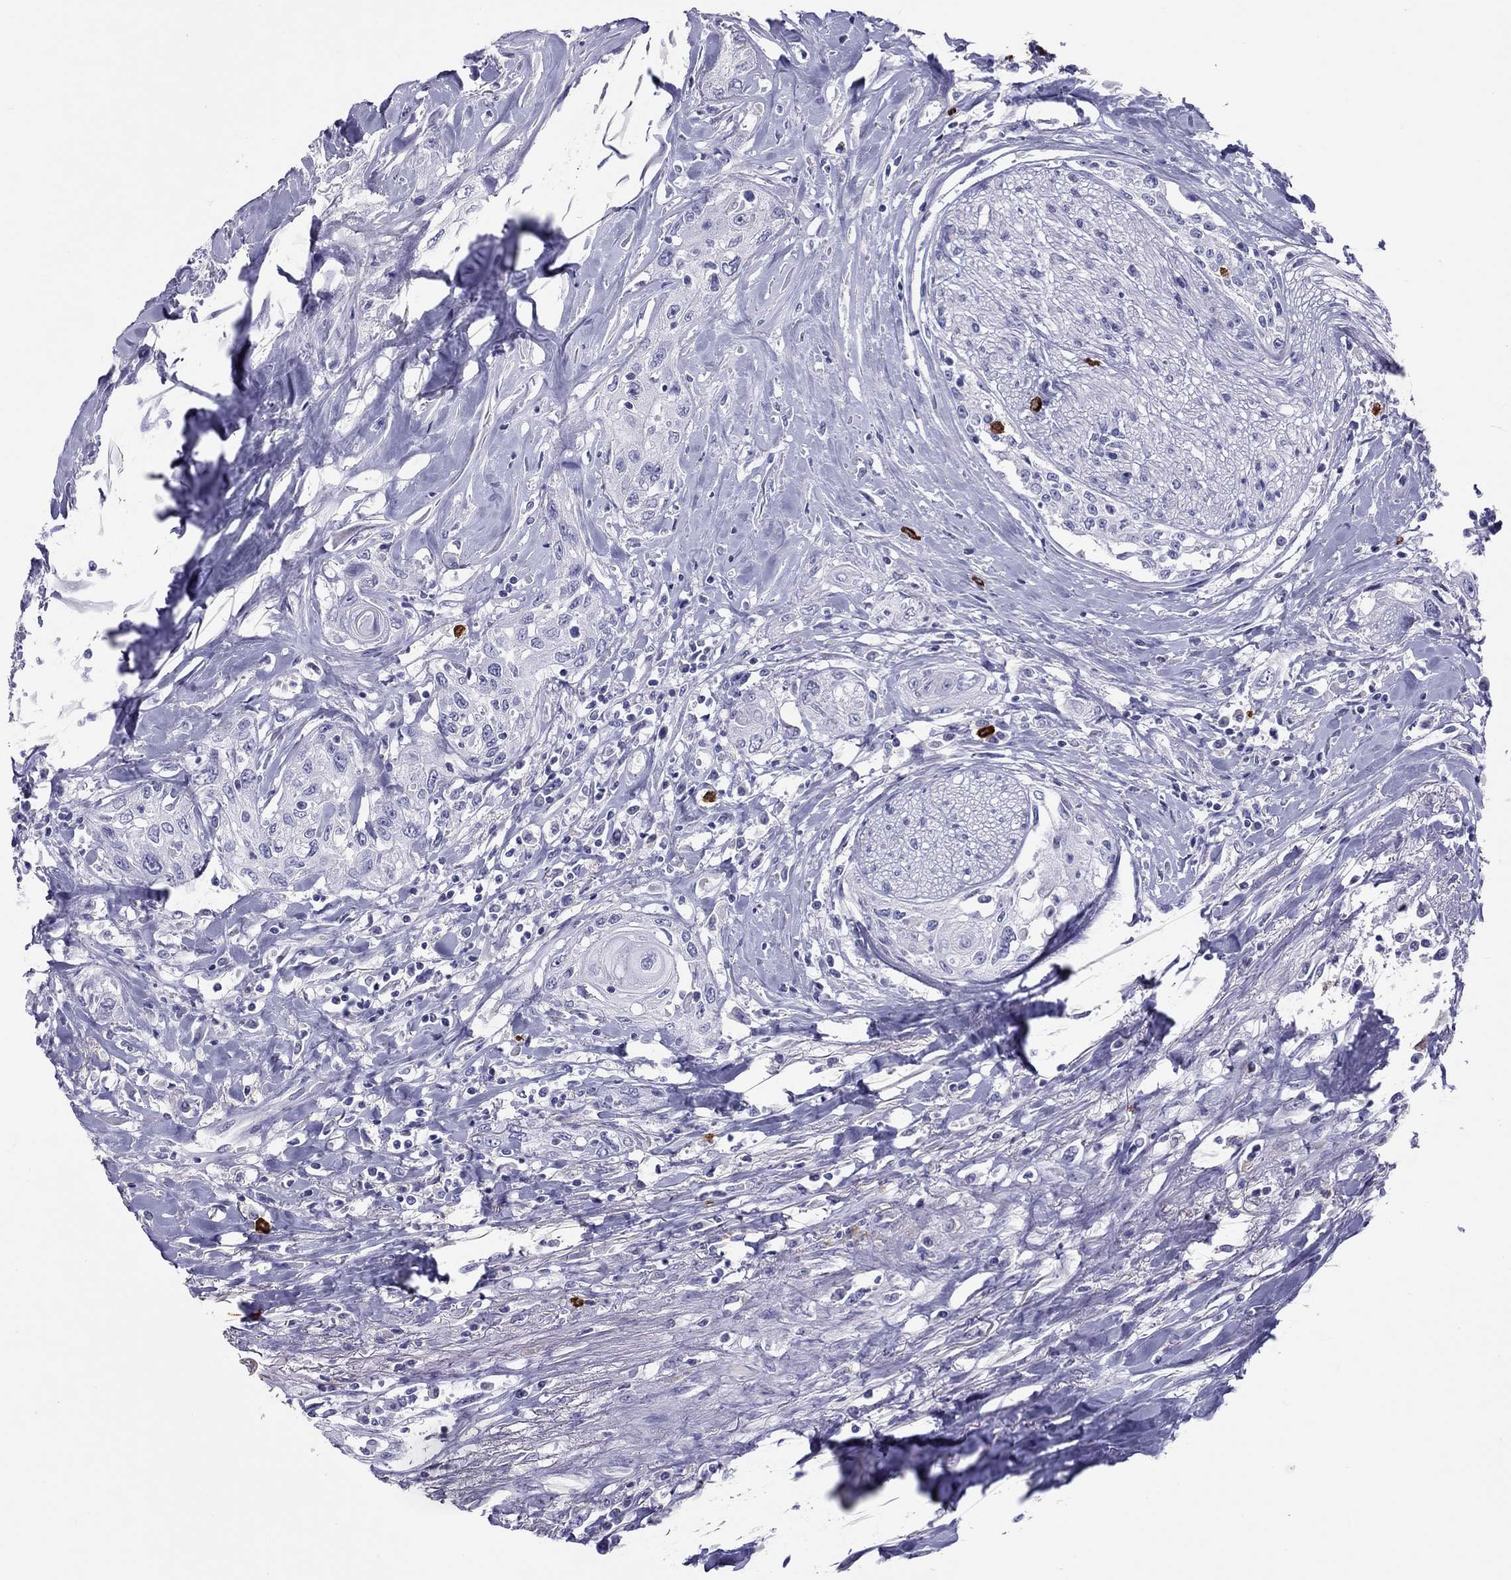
{"staining": {"intensity": "negative", "quantity": "none", "location": "none"}, "tissue": "head and neck cancer", "cell_type": "Tumor cells", "image_type": "cancer", "snomed": [{"axis": "morphology", "description": "Normal tissue, NOS"}, {"axis": "morphology", "description": "Squamous cell carcinoma, NOS"}, {"axis": "topography", "description": "Oral tissue"}, {"axis": "topography", "description": "Peripheral nerve tissue"}, {"axis": "topography", "description": "Head-Neck"}], "caption": "Protein analysis of squamous cell carcinoma (head and neck) displays no significant positivity in tumor cells.", "gene": "IL17REL", "patient": {"sex": "female", "age": 59}}